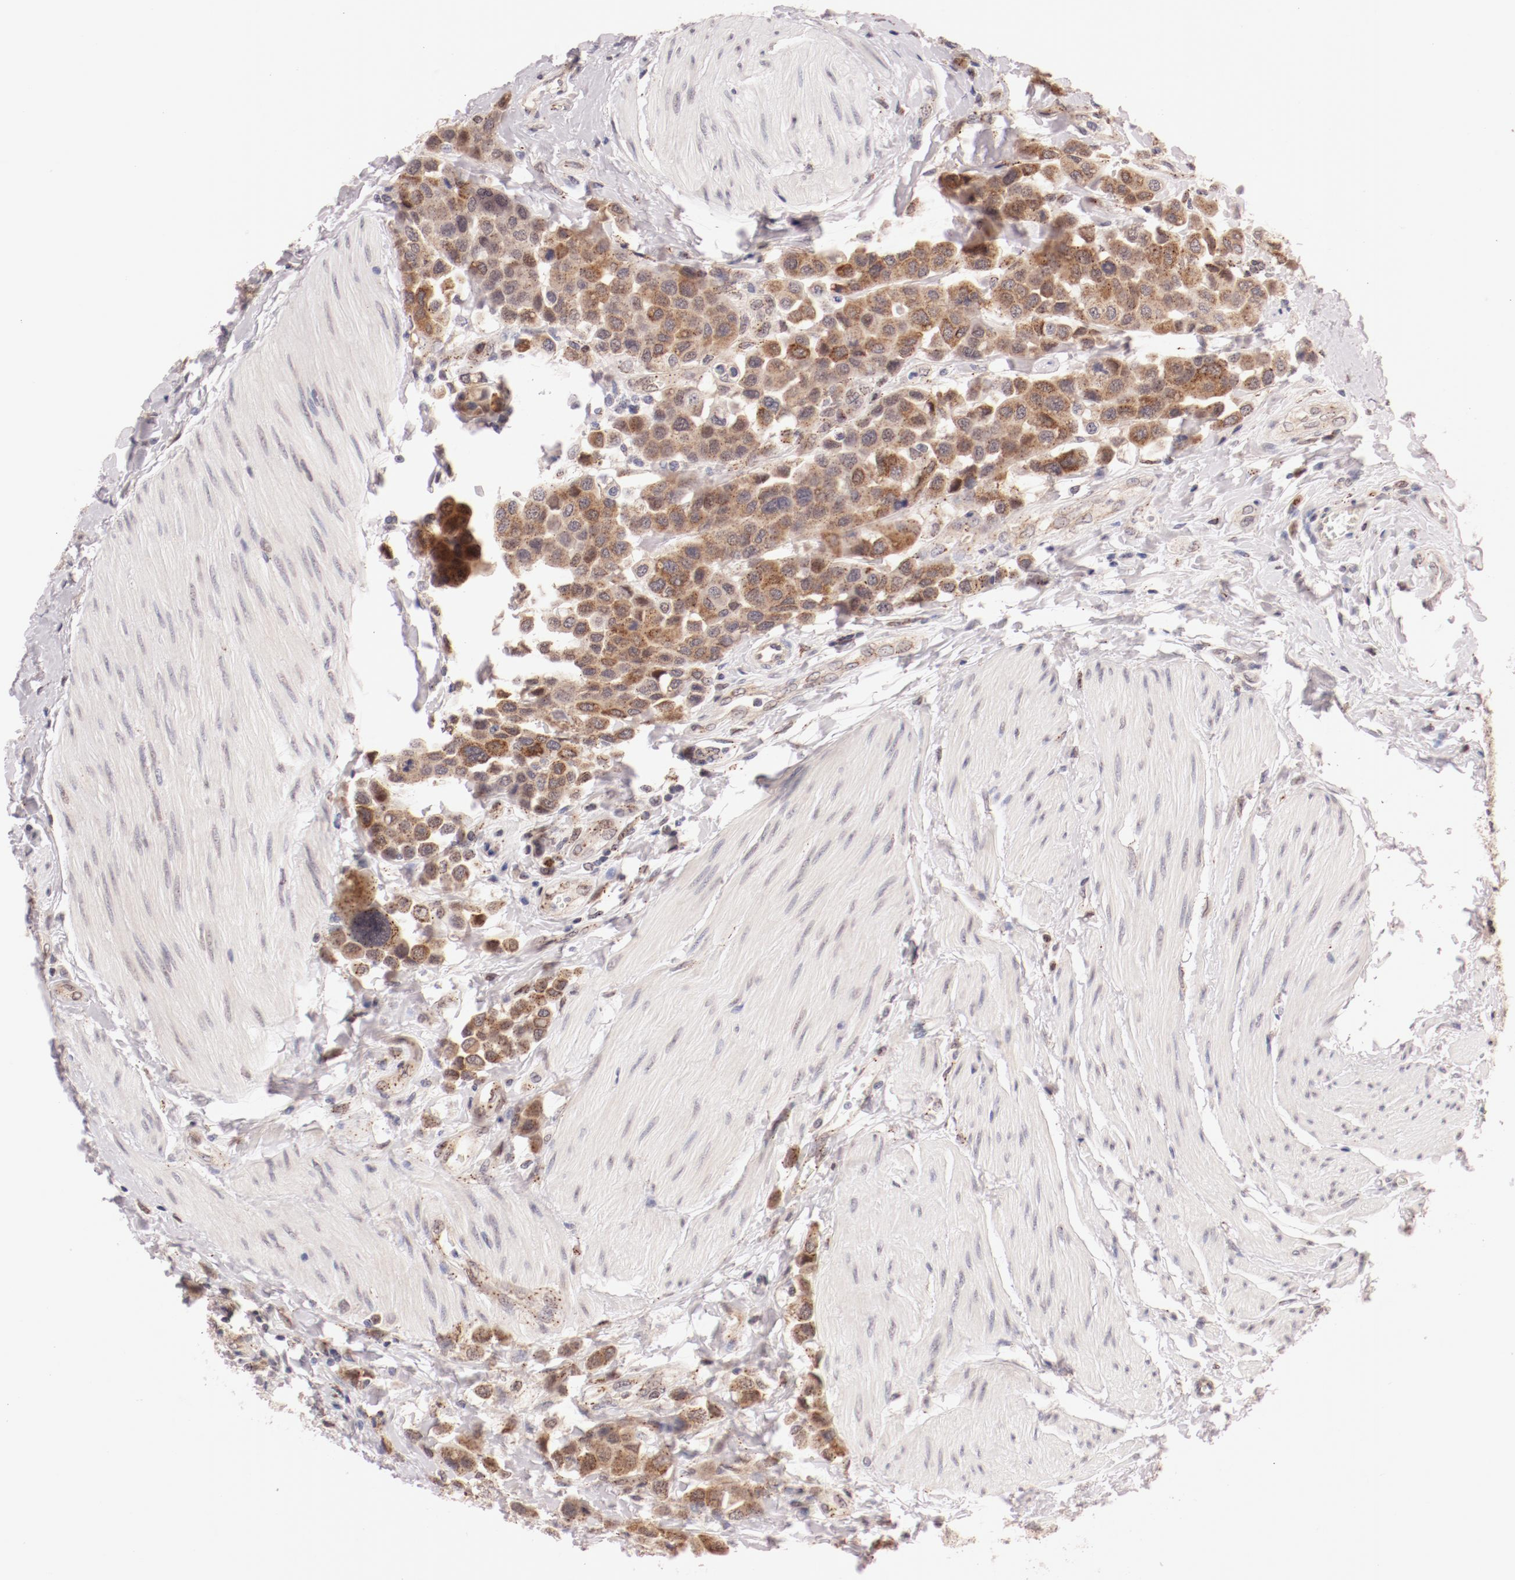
{"staining": {"intensity": "moderate", "quantity": "25%-75%", "location": "cytoplasmic/membranous"}, "tissue": "urothelial cancer", "cell_type": "Tumor cells", "image_type": "cancer", "snomed": [{"axis": "morphology", "description": "Urothelial carcinoma, High grade"}, {"axis": "topography", "description": "Urinary bladder"}], "caption": "The micrograph reveals immunohistochemical staining of urothelial cancer. There is moderate cytoplasmic/membranous staining is seen in approximately 25%-75% of tumor cells.", "gene": "RPL12", "patient": {"sex": "male", "age": 50}}